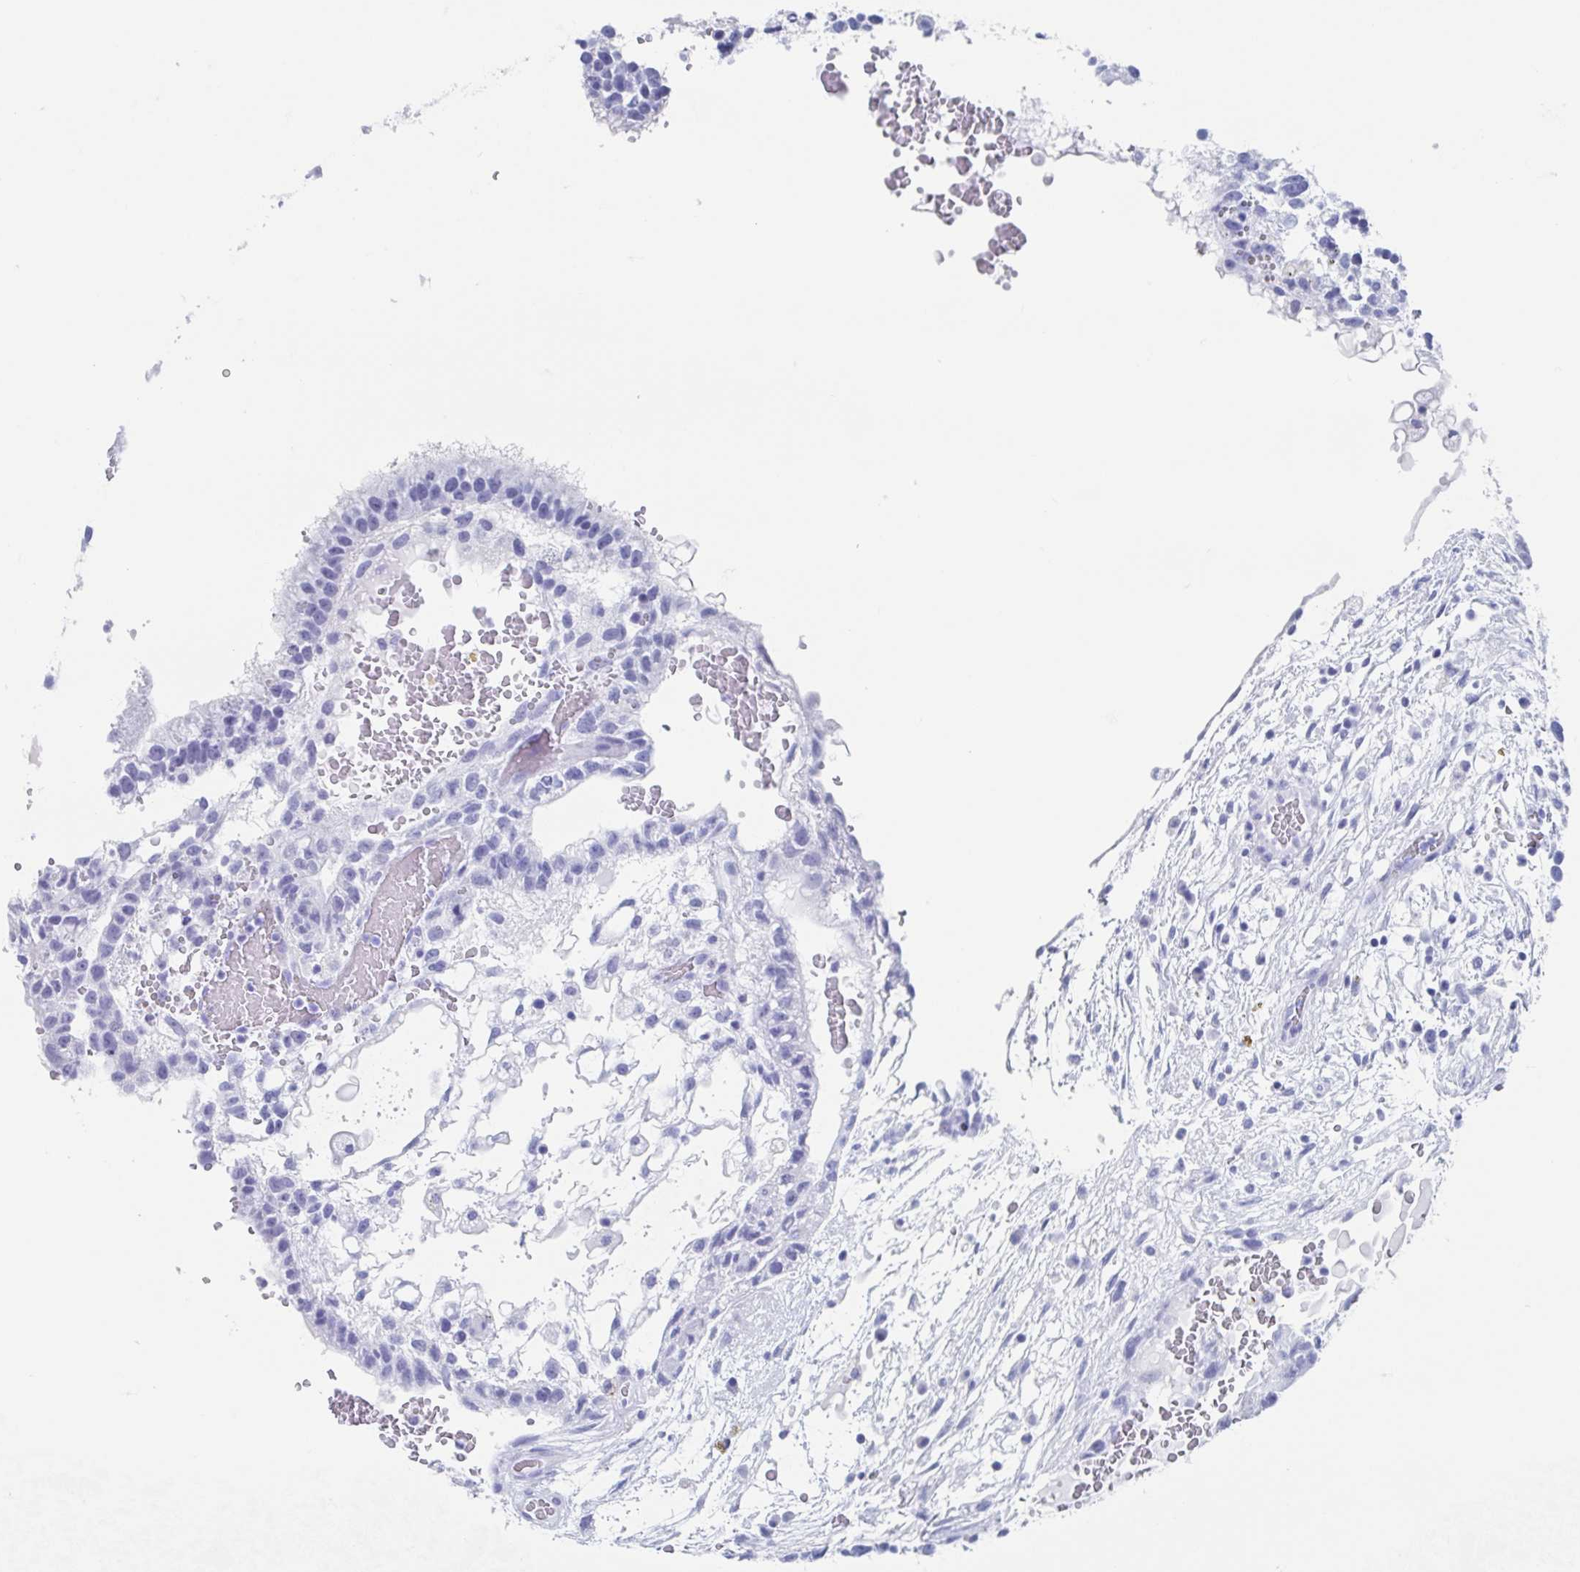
{"staining": {"intensity": "negative", "quantity": "none", "location": "none"}, "tissue": "testis cancer", "cell_type": "Tumor cells", "image_type": "cancer", "snomed": [{"axis": "morphology", "description": "Normal tissue, NOS"}, {"axis": "morphology", "description": "Carcinoma, Embryonal, NOS"}, {"axis": "topography", "description": "Testis"}], "caption": "A high-resolution micrograph shows IHC staining of testis cancer (embryonal carcinoma), which demonstrates no significant staining in tumor cells.", "gene": "HDGFL1", "patient": {"sex": "male", "age": 32}}